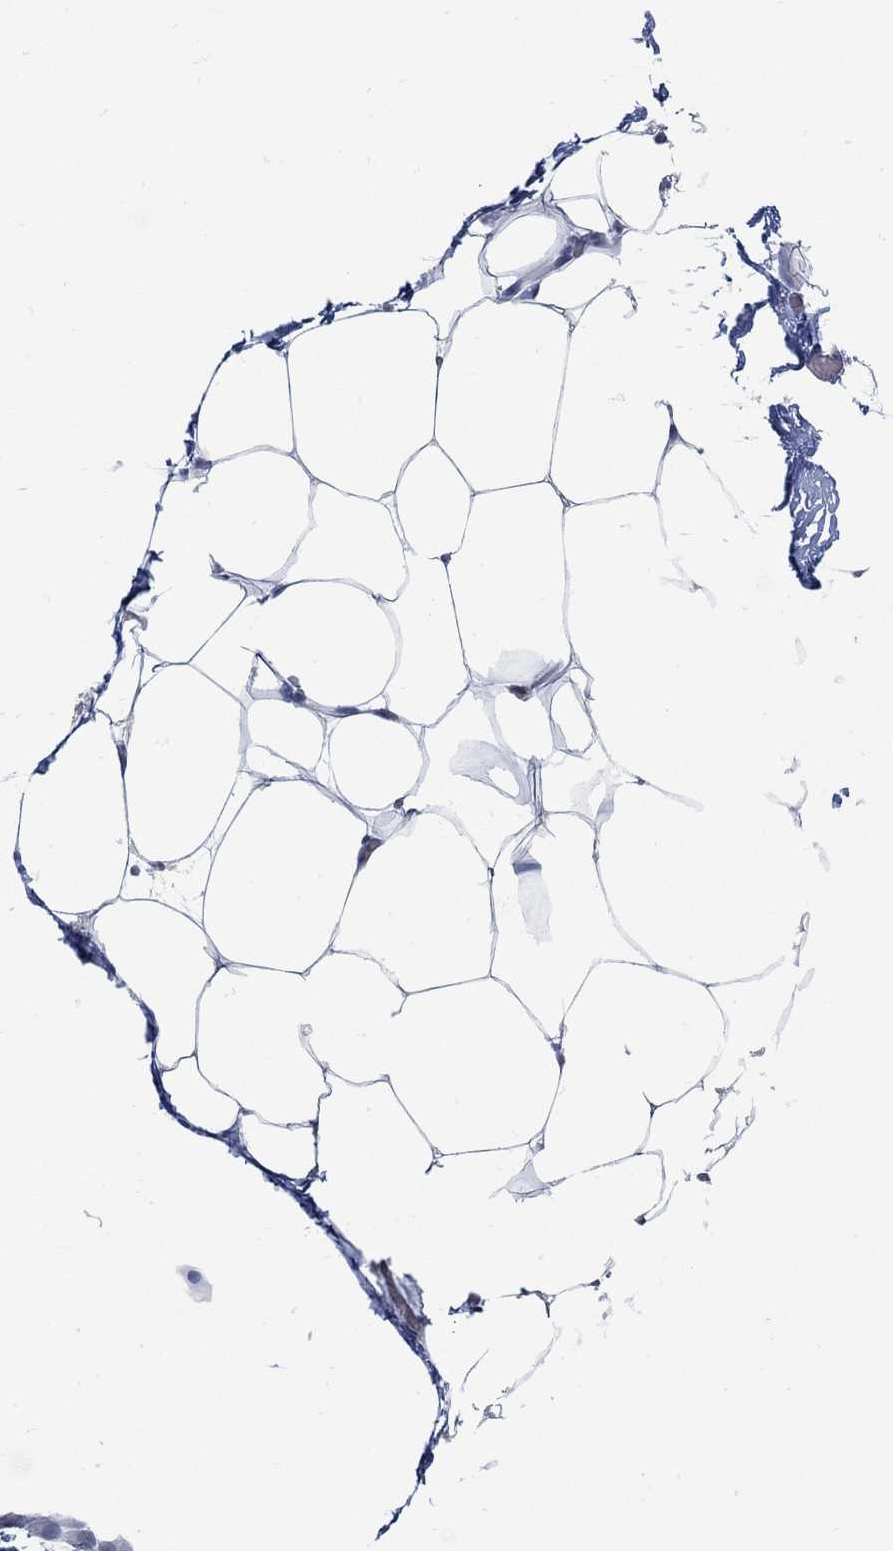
{"staining": {"intensity": "negative", "quantity": "none", "location": "none"}, "tissue": "adipose tissue", "cell_type": "Adipocytes", "image_type": "normal", "snomed": [{"axis": "morphology", "description": "Normal tissue, NOS"}, {"axis": "topography", "description": "Adipose tissue"}], "caption": "The immunohistochemistry (IHC) image has no significant expression in adipocytes of adipose tissue.", "gene": "PCDH11X", "patient": {"sex": "male", "age": 57}}